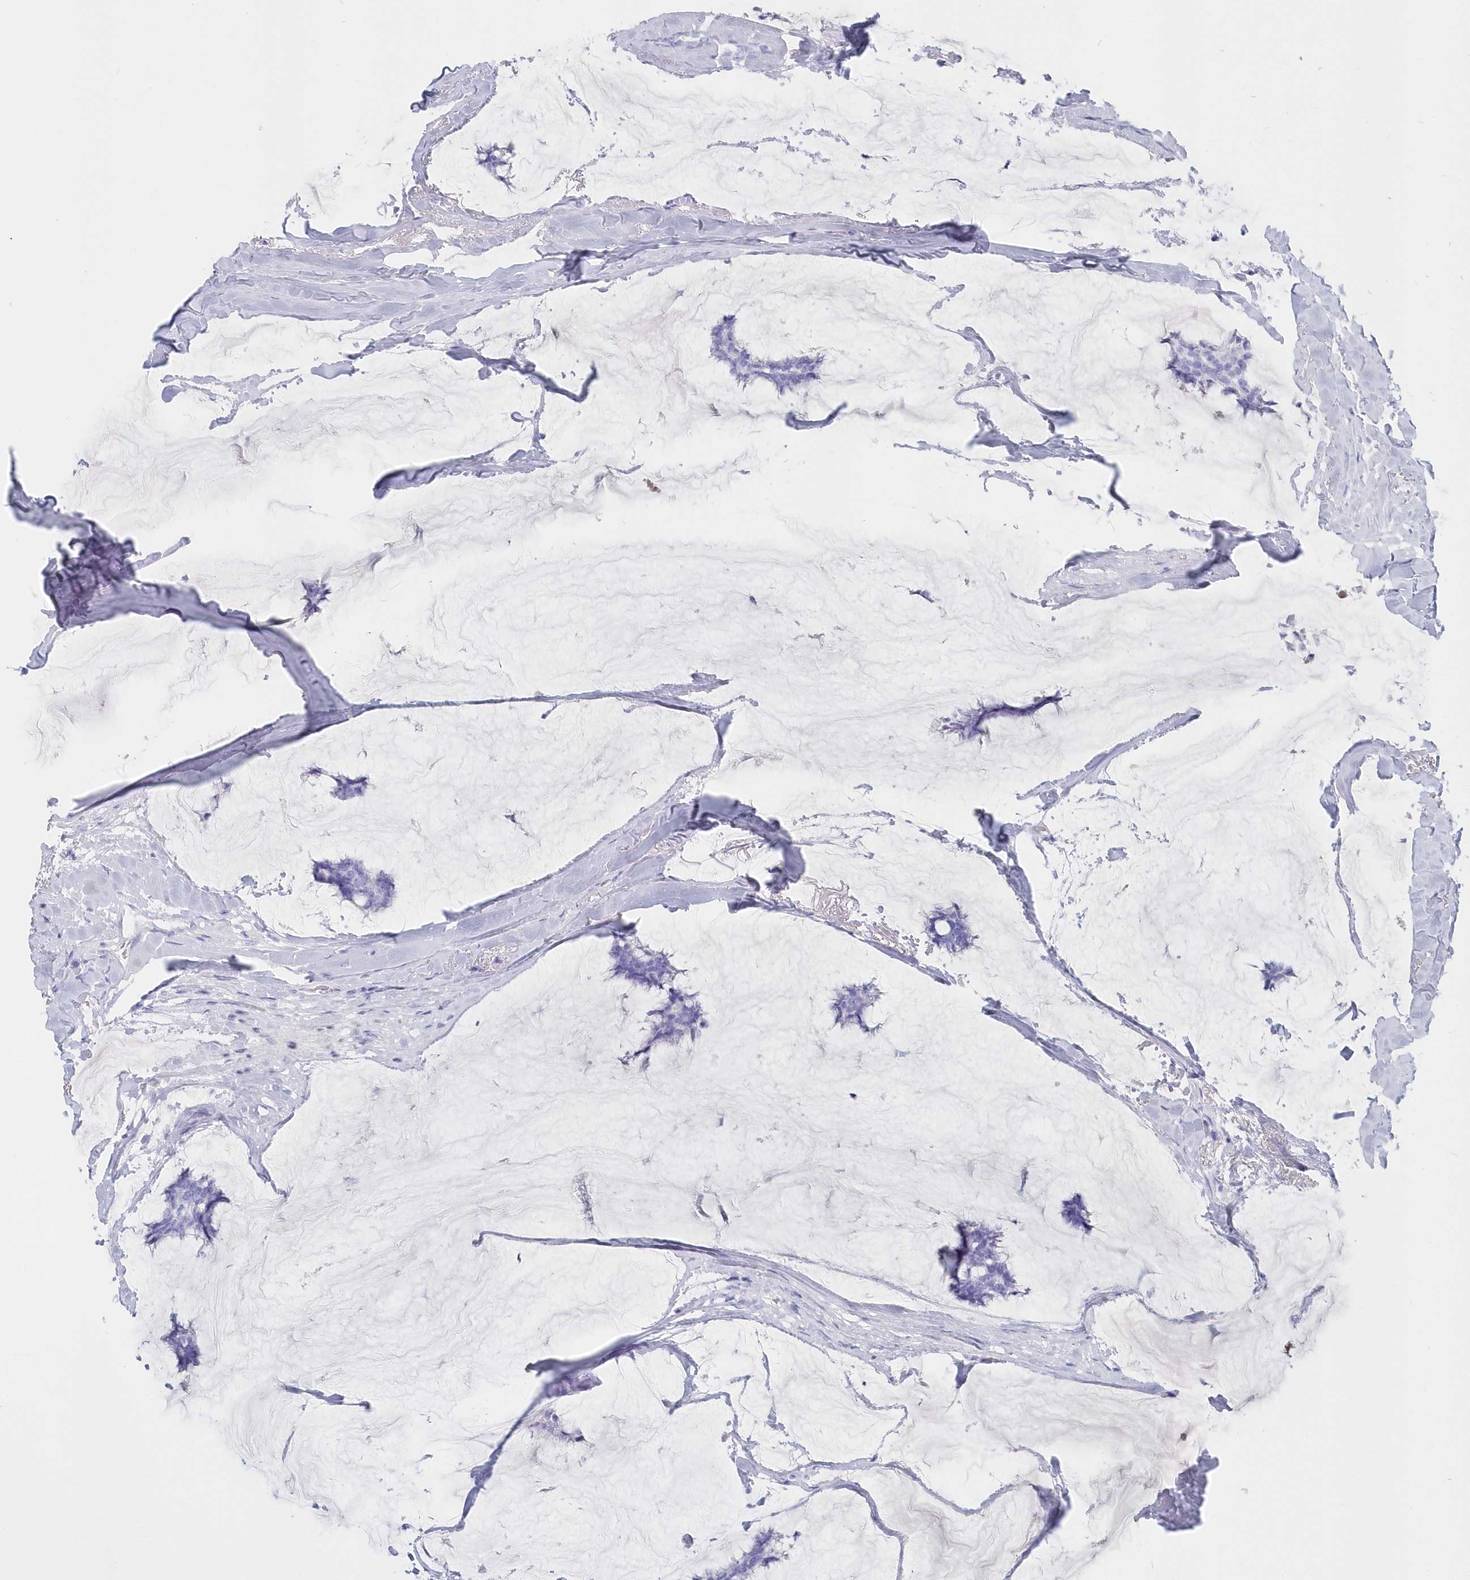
{"staining": {"intensity": "negative", "quantity": "none", "location": "none"}, "tissue": "breast cancer", "cell_type": "Tumor cells", "image_type": "cancer", "snomed": [{"axis": "morphology", "description": "Duct carcinoma"}, {"axis": "topography", "description": "Breast"}], "caption": "This is an immunohistochemistry image of human breast intraductal carcinoma. There is no positivity in tumor cells.", "gene": "CSNK1G2", "patient": {"sex": "female", "age": 93}}